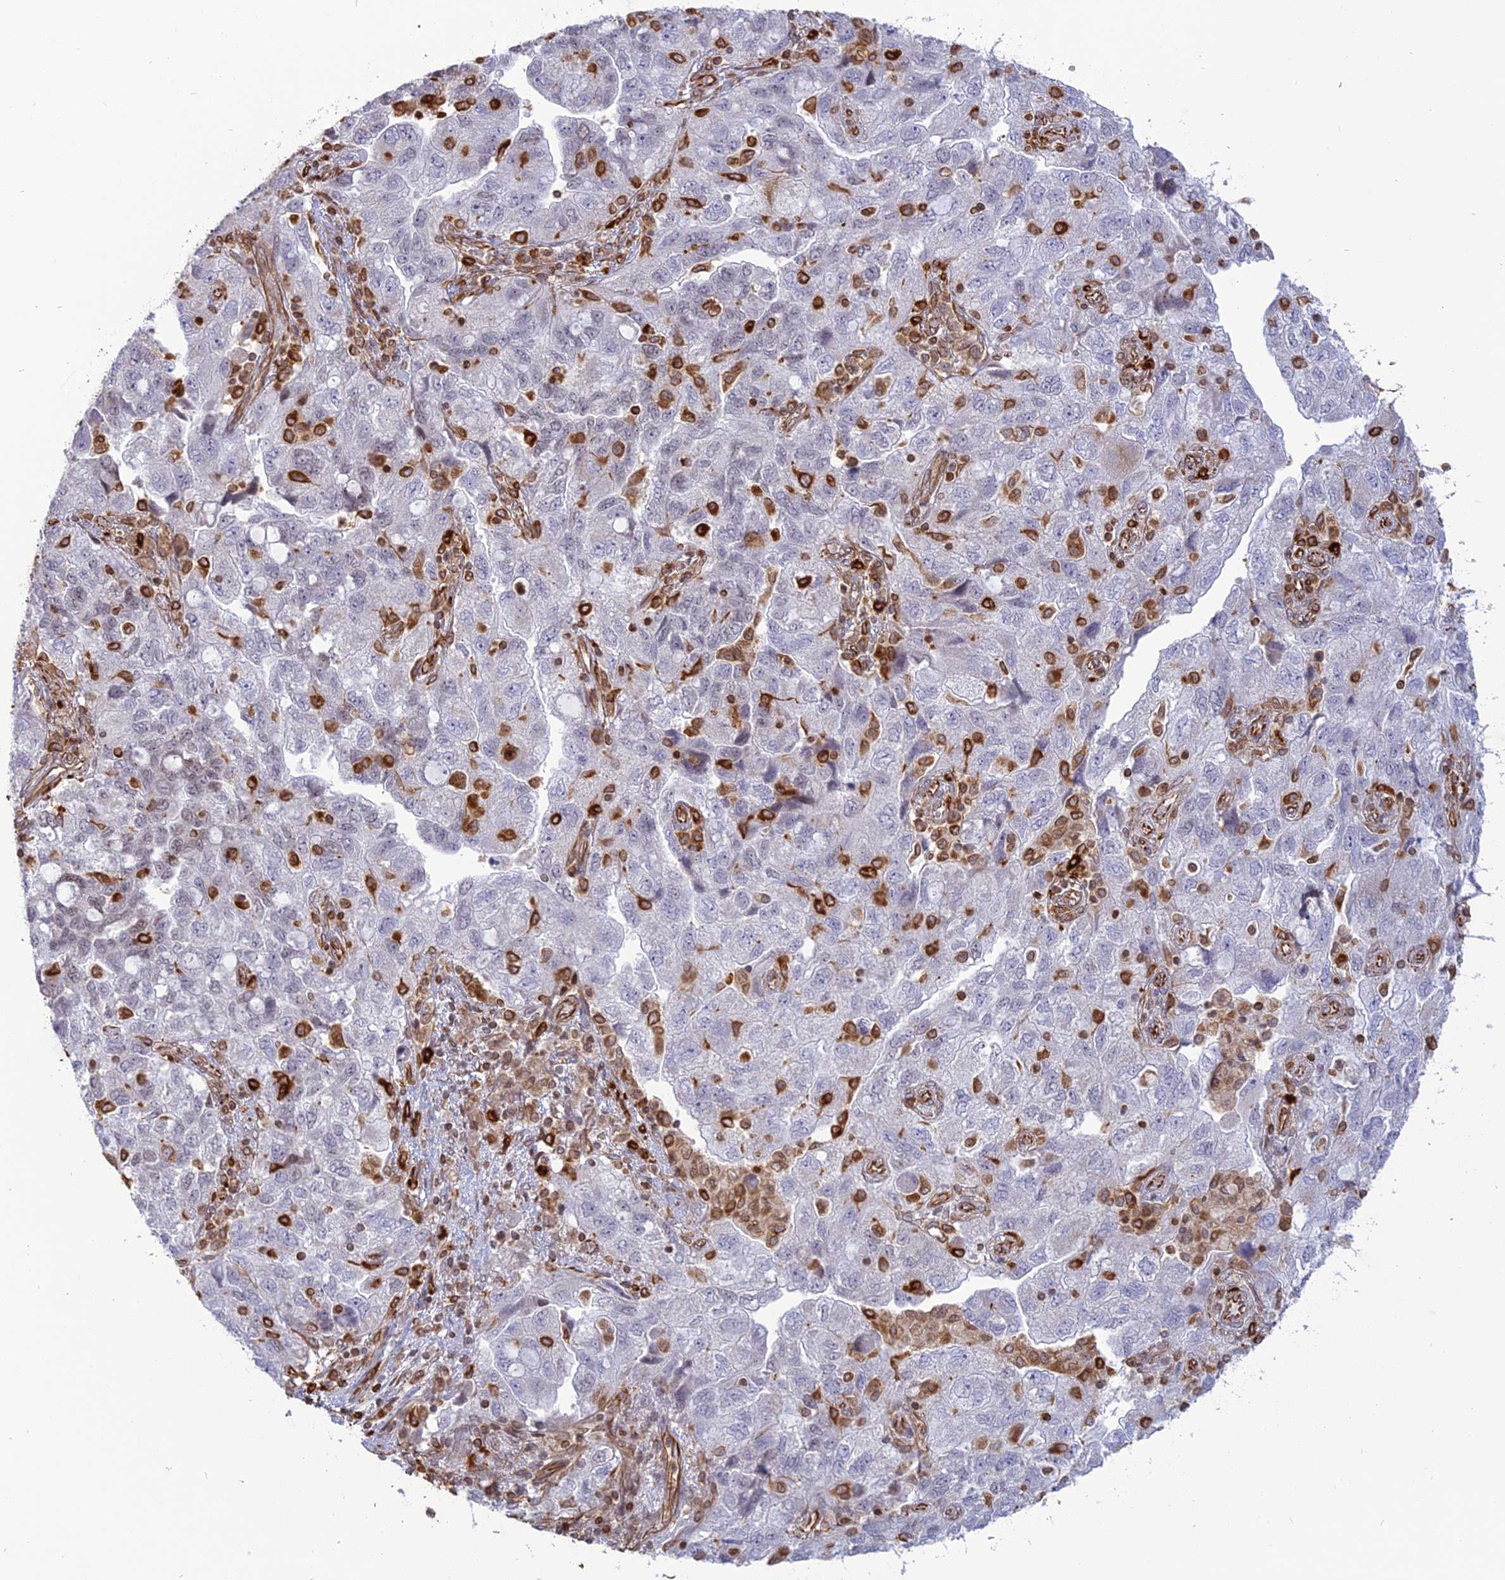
{"staining": {"intensity": "negative", "quantity": "none", "location": "none"}, "tissue": "ovarian cancer", "cell_type": "Tumor cells", "image_type": "cancer", "snomed": [{"axis": "morphology", "description": "Carcinoma, NOS"}, {"axis": "morphology", "description": "Cystadenocarcinoma, serous, NOS"}, {"axis": "topography", "description": "Ovary"}], "caption": "Immunohistochemical staining of ovarian cancer demonstrates no significant positivity in tumor cells.", "gene": "APOBR", "patient": {"sex": "female", "age": 69}}